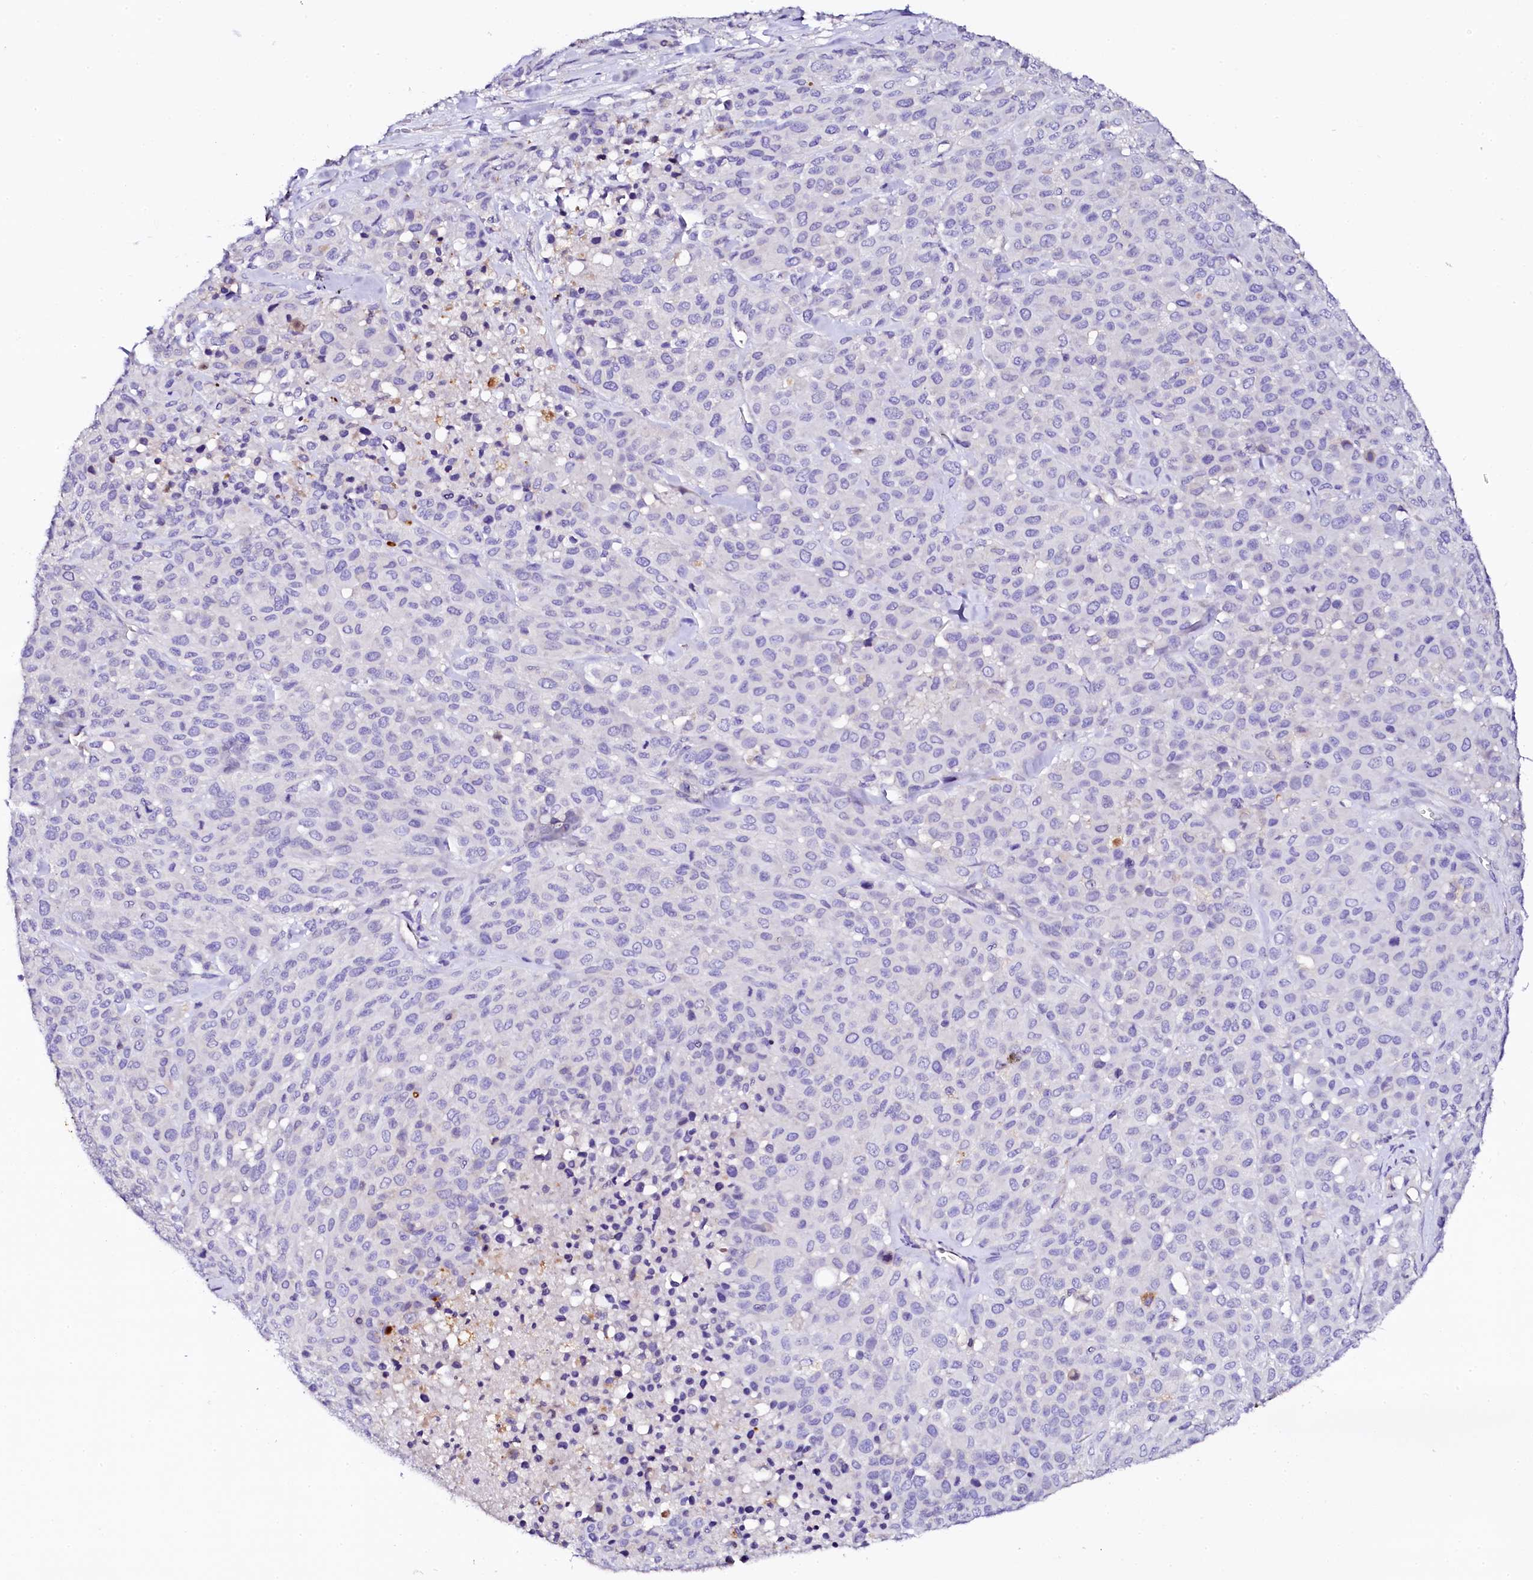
{"staining": {"intensity": "negative", "quantity": "none", "location": "none"}, "tissue": "melanoma", "cell_type": "Tumor cells", "image_type": "cancer", "snomed": [{"axis": "morphology", "description": "Malignant melanoma, Metastatic site"}, {"axis": "topography", "description": "Skin"}], "caption": "High power microscopy image of an IHC histopathology image of malignant melanoma (metastatic site), revealing no significant positivity in tumor cells.", "gene": "NAA16", "patient": {"sex": "female", "age": 81}}